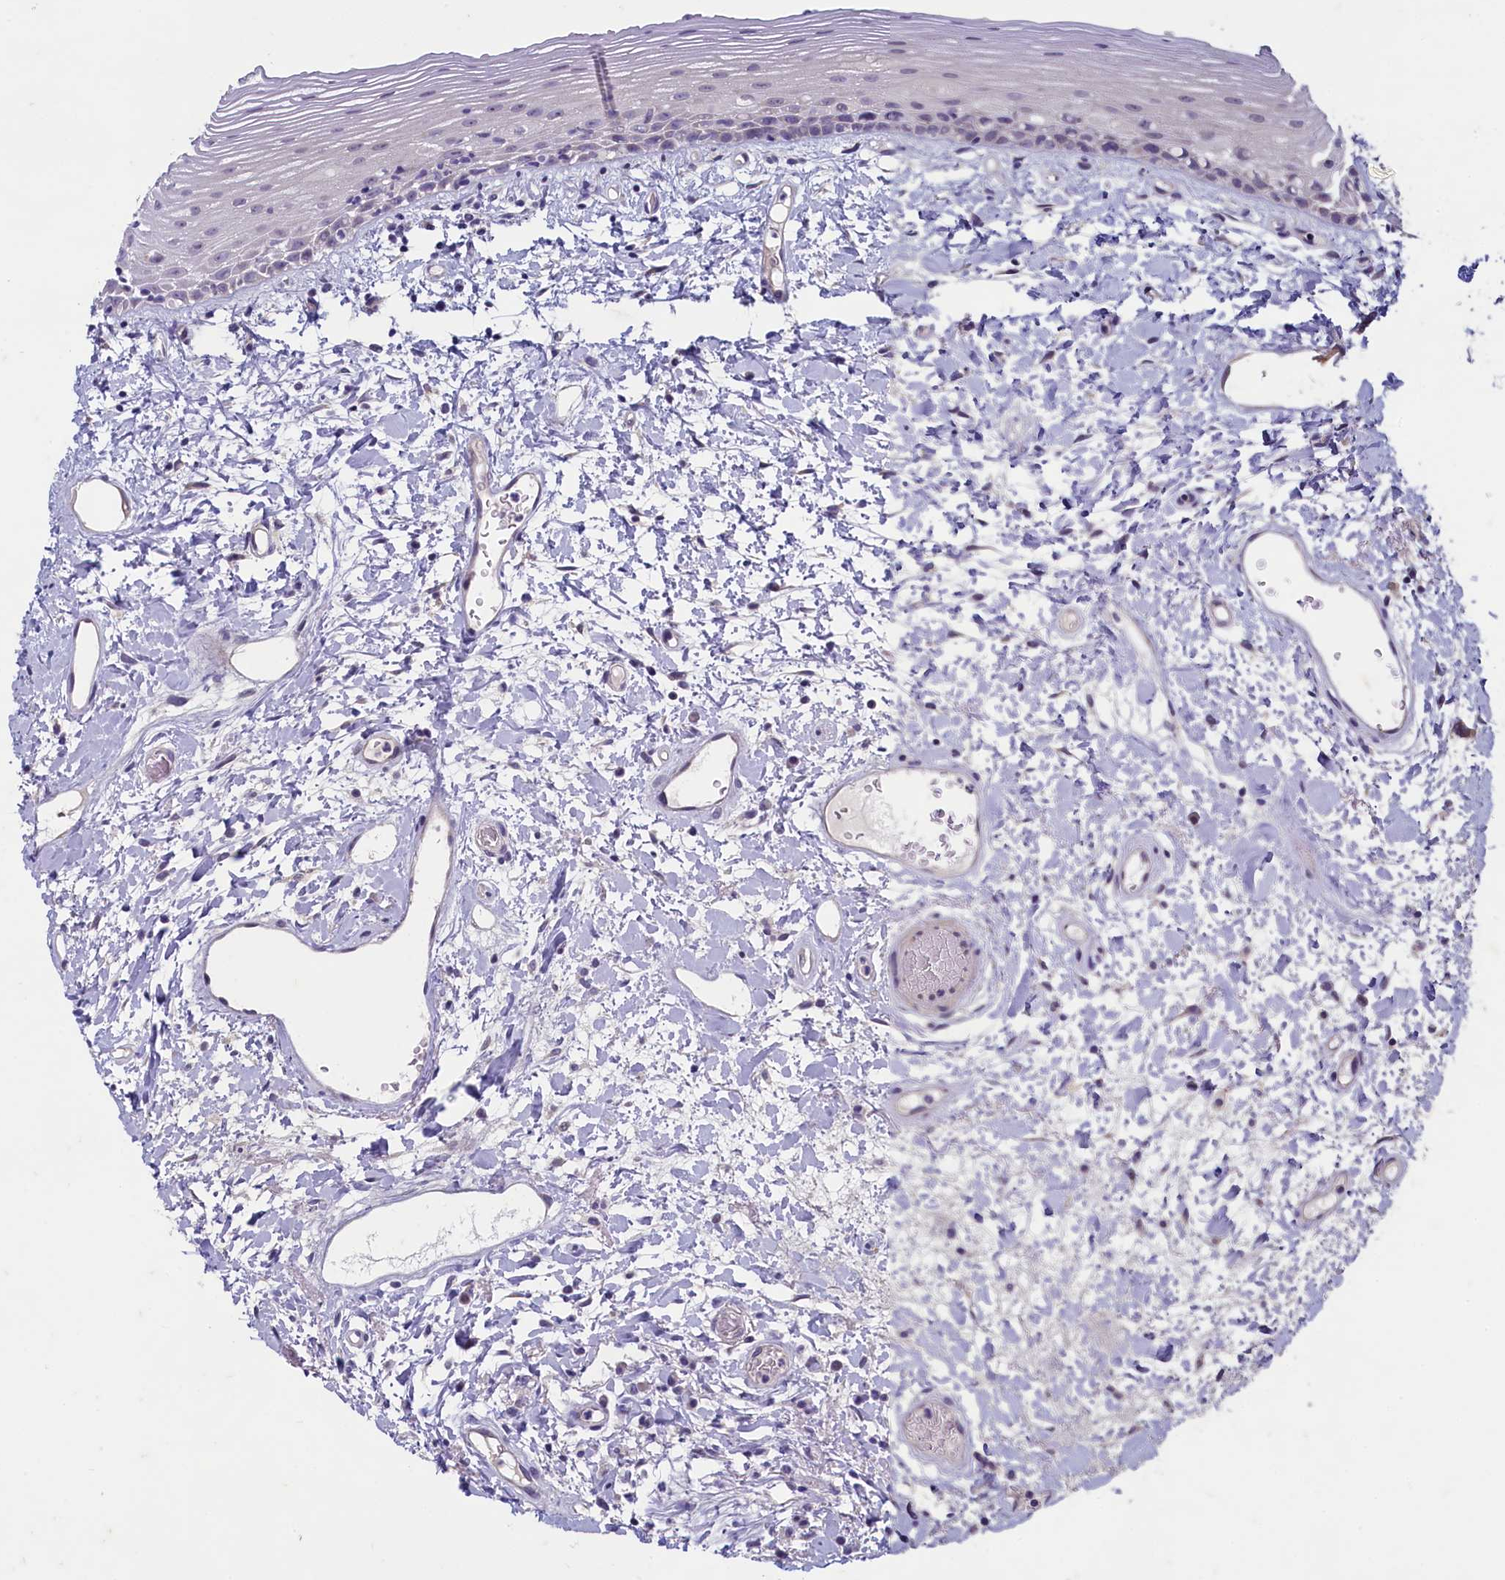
{"staining": {"intensity": "negative", "quantity": "none", "location": "none"}, "tissue": "oral mucosa", "cell_type": "Squamous epithelial cells", "image_type": "normal", "snomed": [{"axis": "morphology", "description": "Normal tissue, NOS"}, {"axis": "topography", "description": "Oral tissue"}], "caption": "Immunohistochemical staining of benign oral mucosa exhibits no significant expression in squamous epithelial cells. Nuclei are stained in blue.", "gene": "MAP1LC3A", "patient": {"sex": "female", "age": 76}}